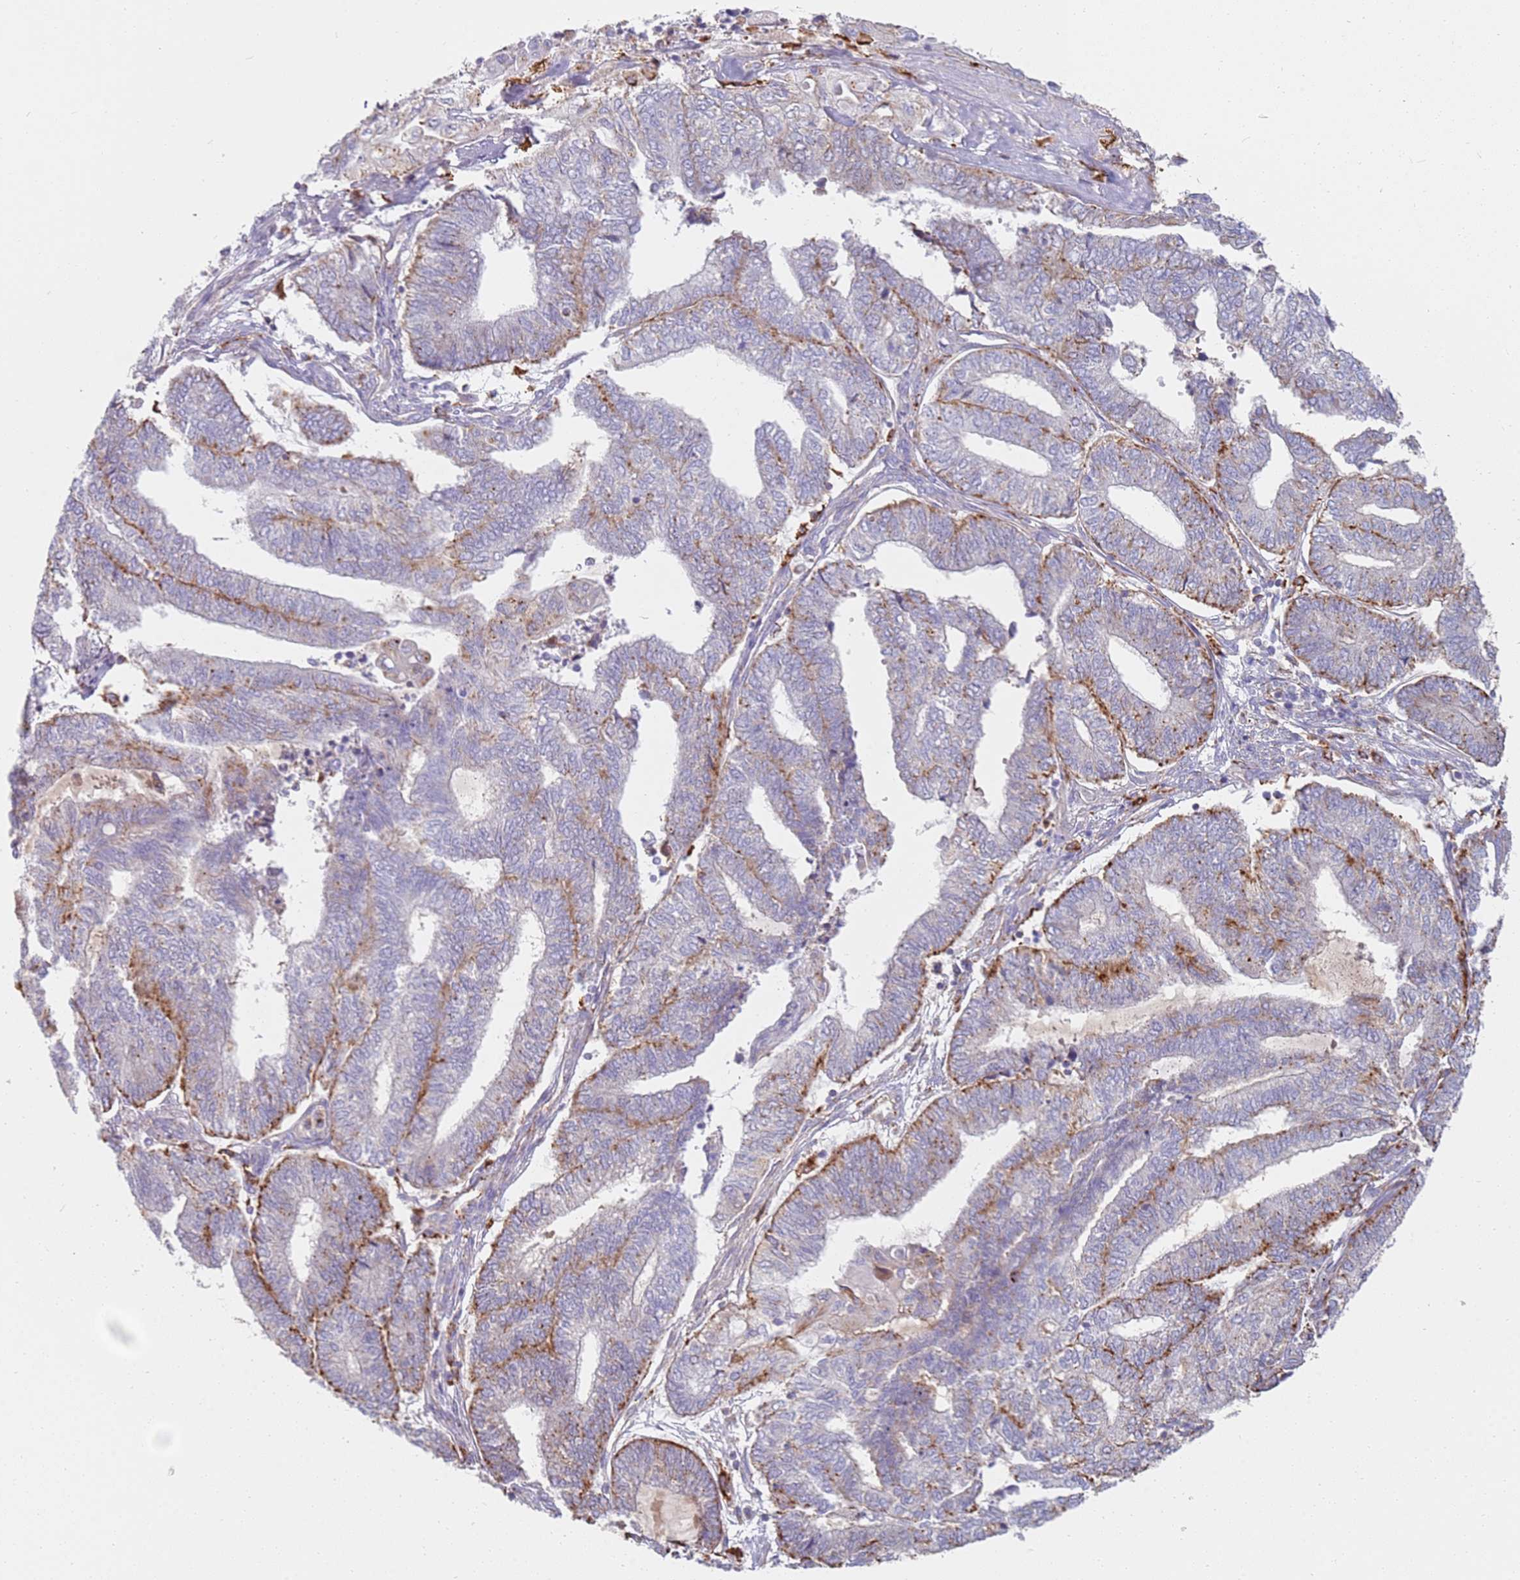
{"staining": {"intensity": "moderate", "quantity": "<25%", "location": "cytoplasmic/membranous"}, "tissue": "endometrial cancer", "cell_type": "Tumor cells", "image_type": "cancer", "snomed": [{"axis": "morphology", "description": "Adenocarcinoma, NOS"}, {"axis": "topography", "description": "Uterus"}, {"axis": "topography", "description": "Endometrium"}], "caption": "A brown stain shows moderate cytoplasmic/membranous expression of a protein in human adenocarcinoma (endometrial) tumor cells.", "gene": "TMEM229B", "patient": {"sex": "female", "age": 70}}